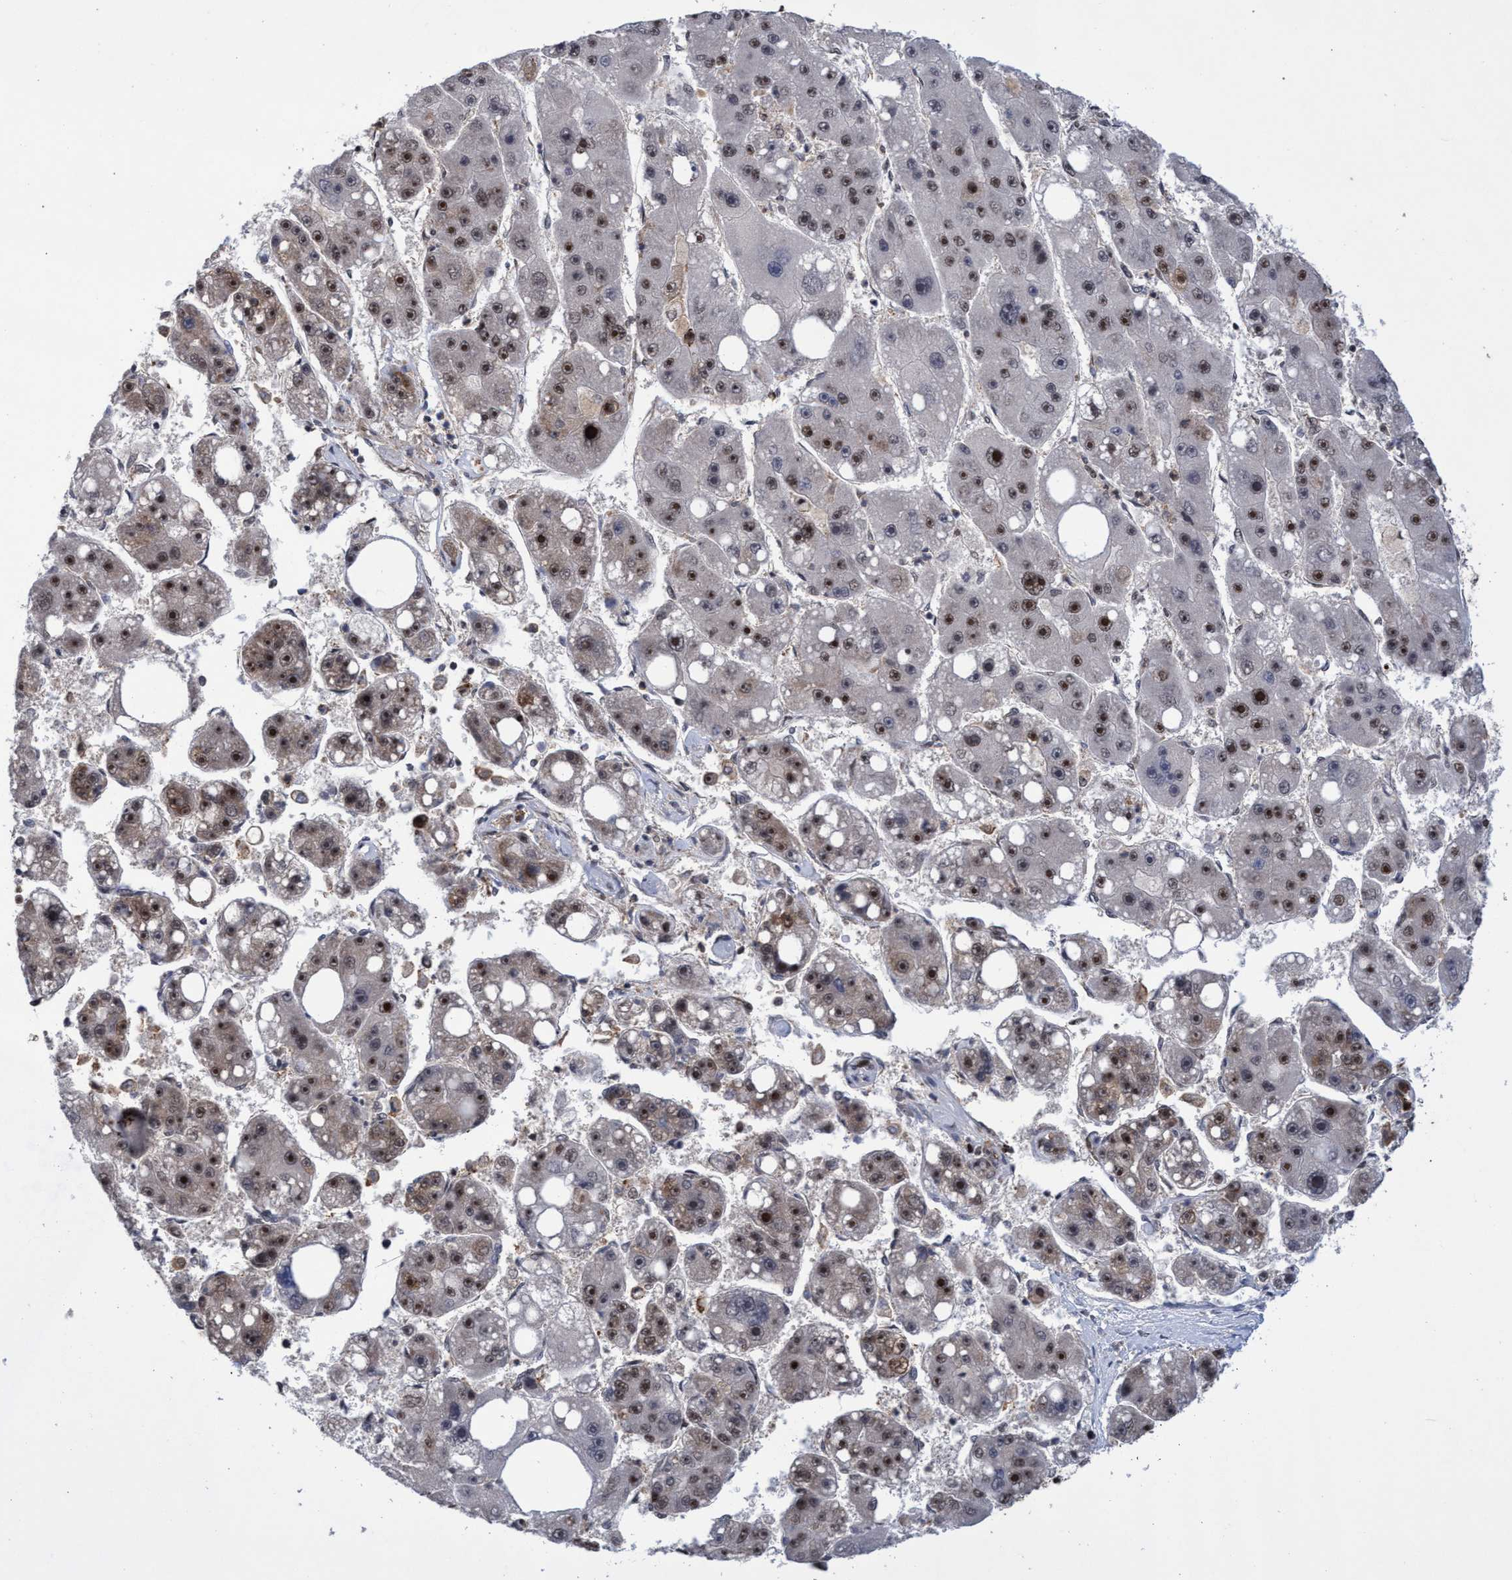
{"staining": {"intensity": "strong", "quantity": ">75%", "location": "nuclear"}, "tissue": "liver cancer", "cell_type": "Tumor cells", "image_type": "cancer", "snomed": [{"axis": "morphology", "description": "Carcinoma, Hepatocellular, NOS"}, {"axis": "topography", "description": "Liver"}], "caption": "A brown stain shows strong nuclear expression of a protein in human liver cancer (hepatocellular carcinoma) tumor cells.", "gene": "GTF2F1", "patient": {"sex": "female", "age": 61}}